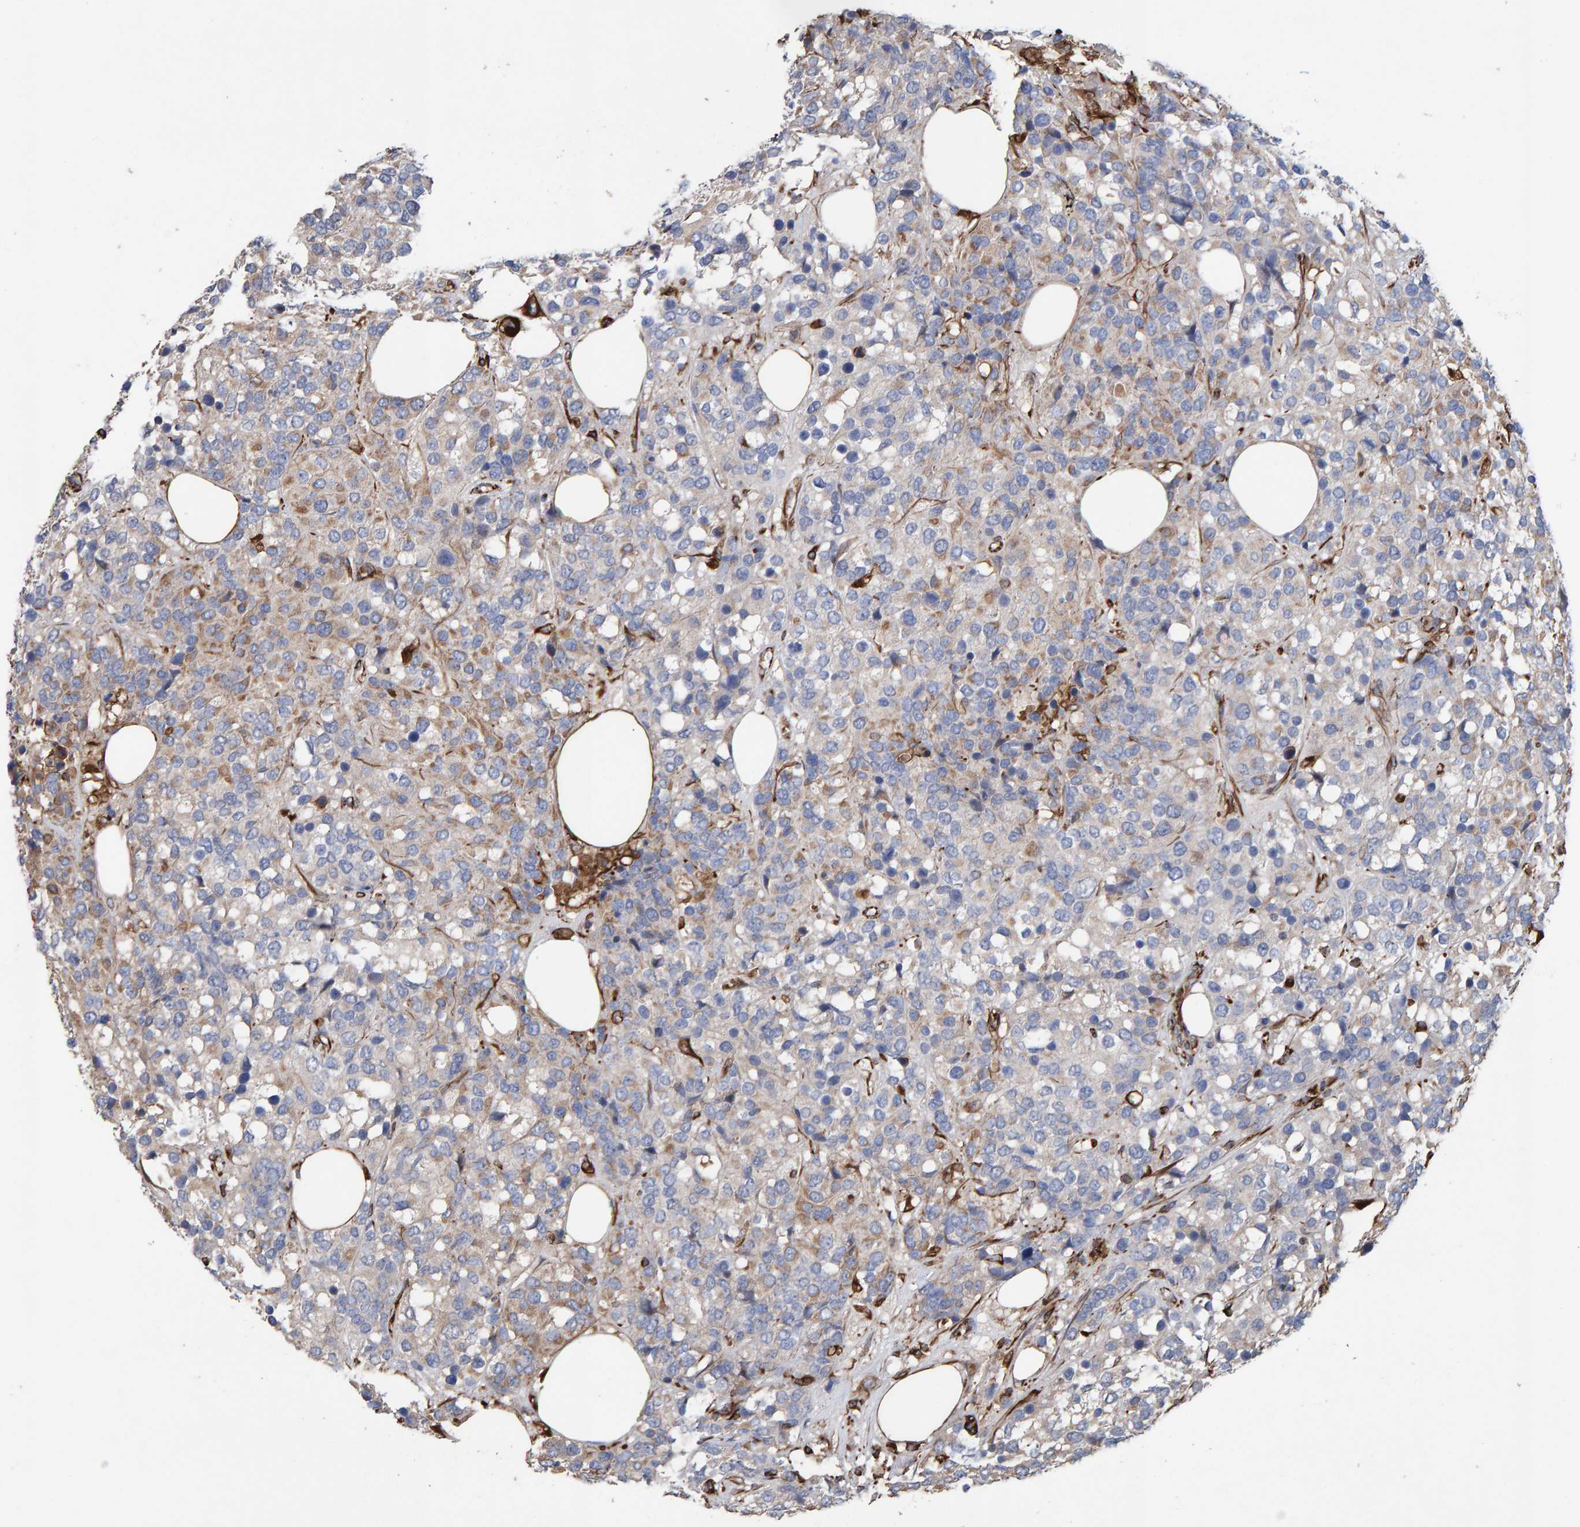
{"staining": {"intensity": "weak", "quantity": "<25%", "location": "cytoplasmic/membranous"}, "tissue": "breast cancer", "cell_type": "Tumor cells", "image_type": "cancer", "snomed": [{"axis": "morphology", "description": "Lobular carcinoma"}, {"axis": "topography", "description": "Breast"}], "caption": "Tumor cells show no significant protein expression in lobular carcinoma (breast).", "gene": "ZNF347", "patient": {"sex": "female", "age": 59}}